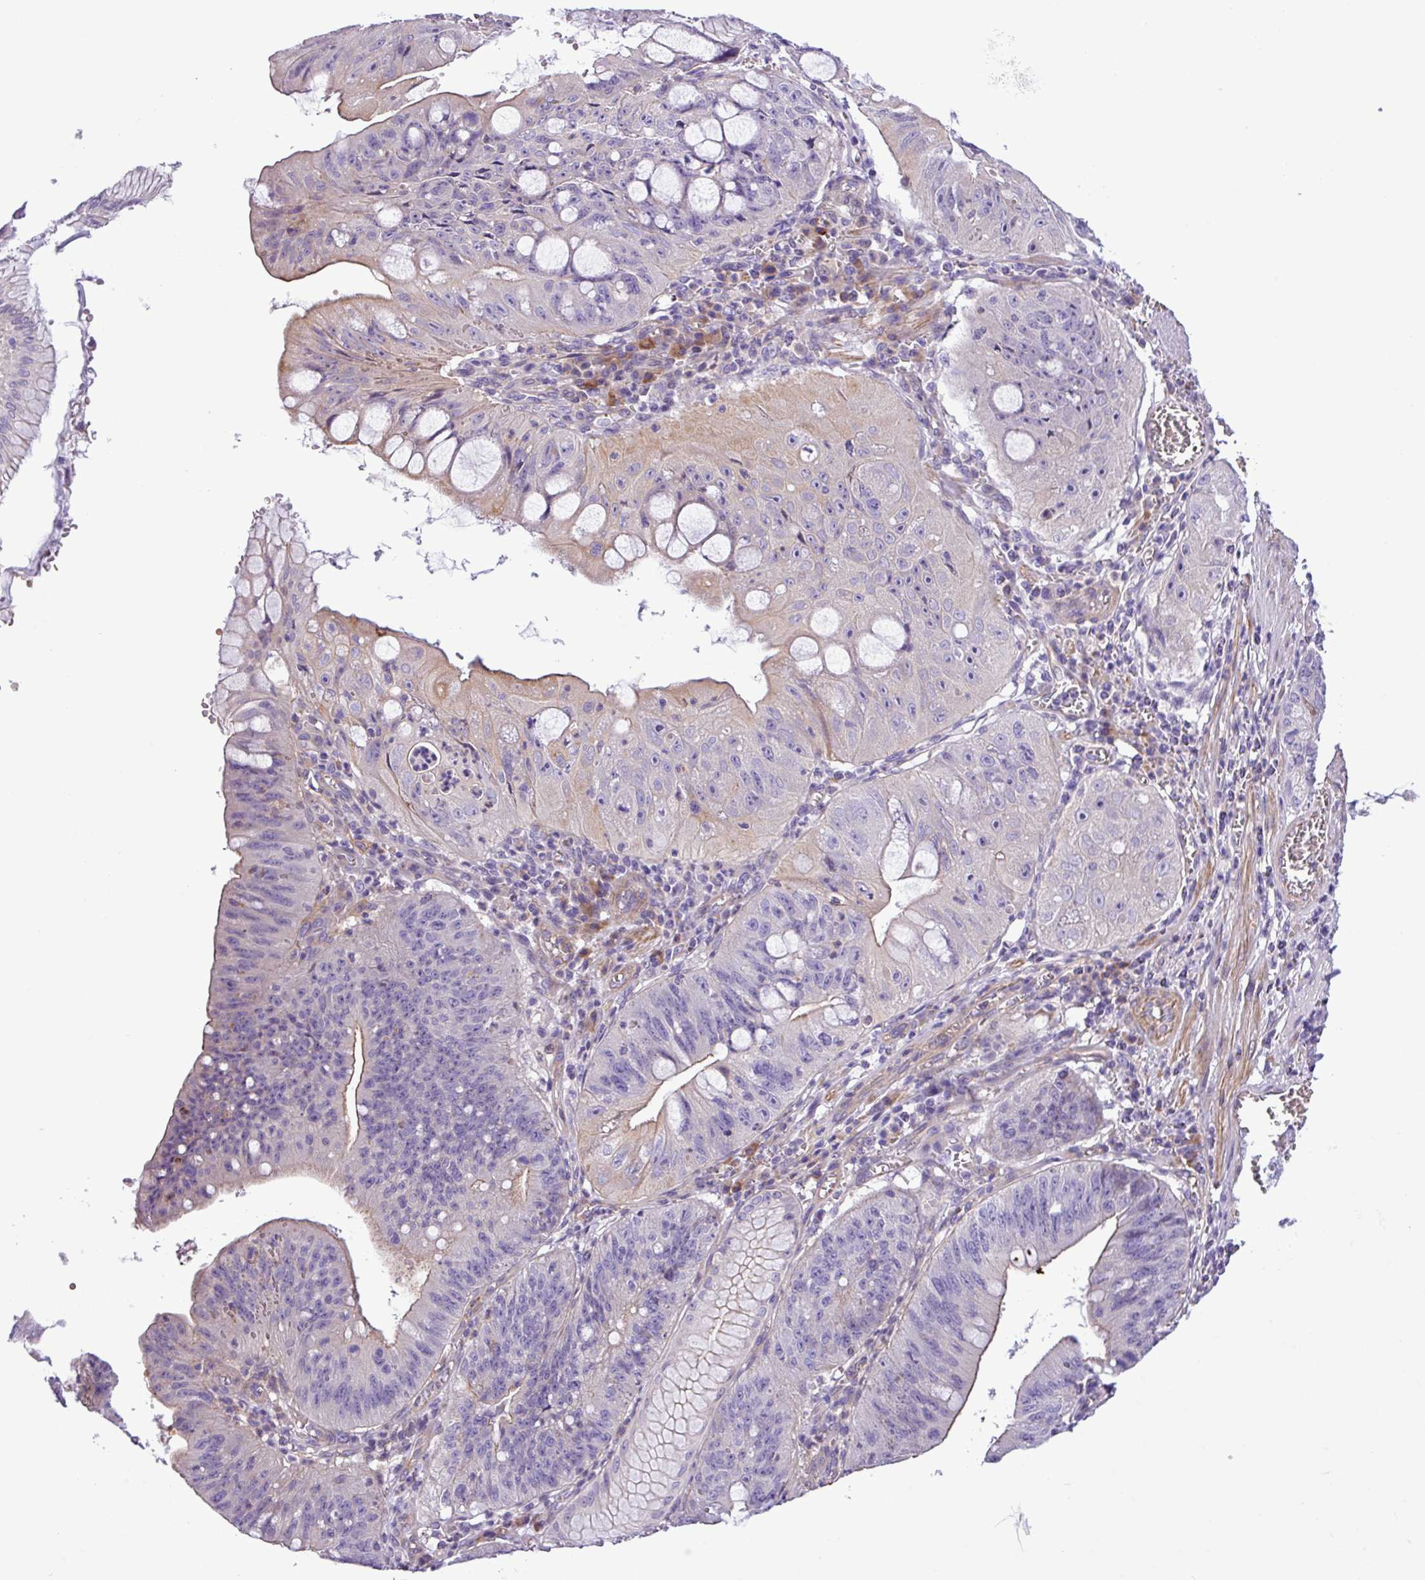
{"staining": {"intensity": "weak", "quantity": "<25%", "location": "cytoplasmic/membranous"}, "tissue": "stomach cancer", "cell_type": "Tumor cells", "image_type": "cancer", "snomed": [{"axis": "morphology", "description": "Adenocarcinoma, NOS"}, {"axis": "topography", "description": "Stomach"}], "caption": "Tumor cells show no significant protein staining in stomach adenocarcinoma.", "gene": "C11orf91", "patient": {"sex": "male", "age": 59}}